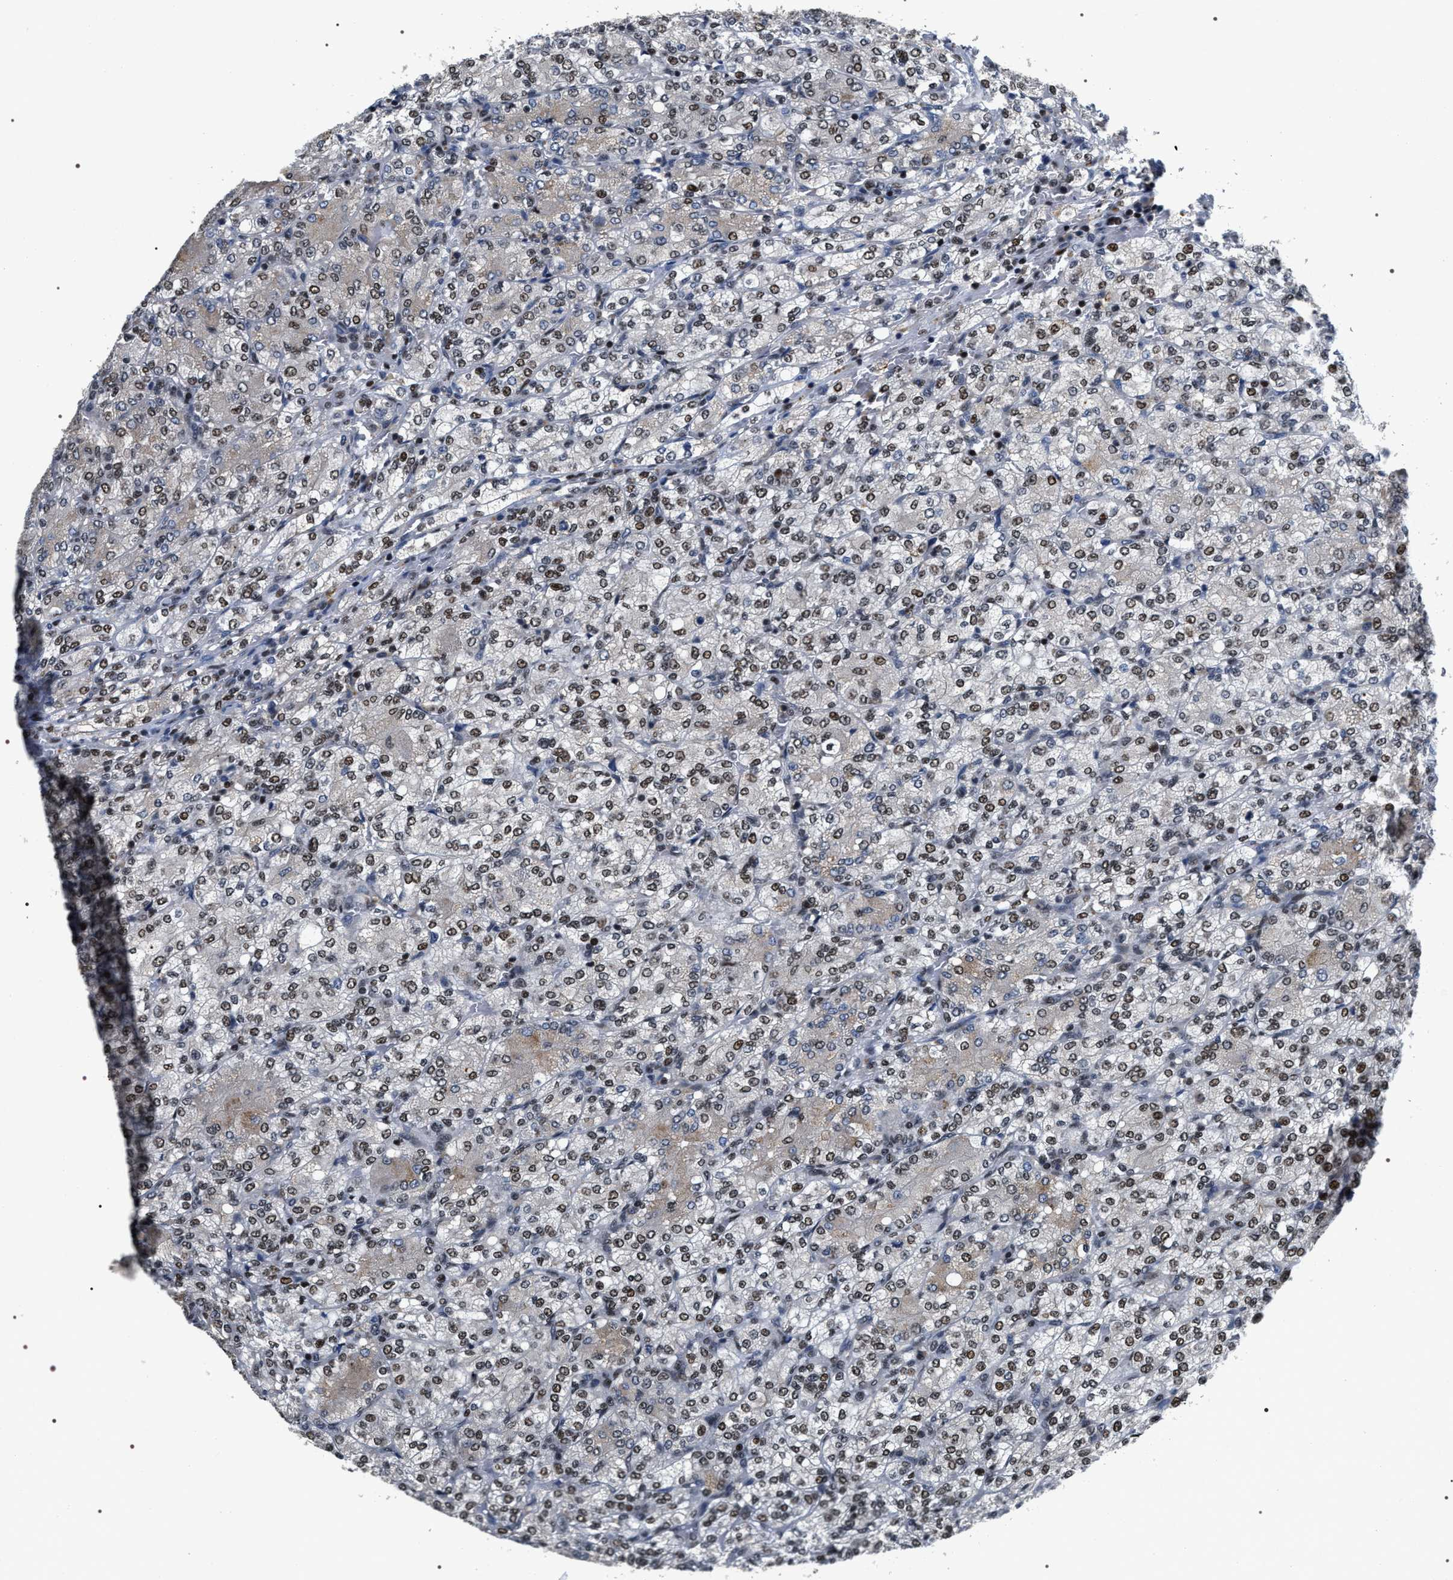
{"staining": {"intensity": "moderate", "quantity": ">75%", "location": "nuclear"}, "tissue": "renal cancer", "cell_type": "Tumor cells", "image_type": "cancer", "snomed": [{"axis": "morphology", "description": "Adenocarcinoma, NOS"}, {"axis": "topography", "description": "Kidney"}], "caption": "Moderate nuclear positivity for a protein is seen in about >75% of tumor cells of adenocarcinoma (renal) using immunohistochemistry (IHC).", "gene": "C7orf25", "patient": {"sex": "male", "age": 77}}